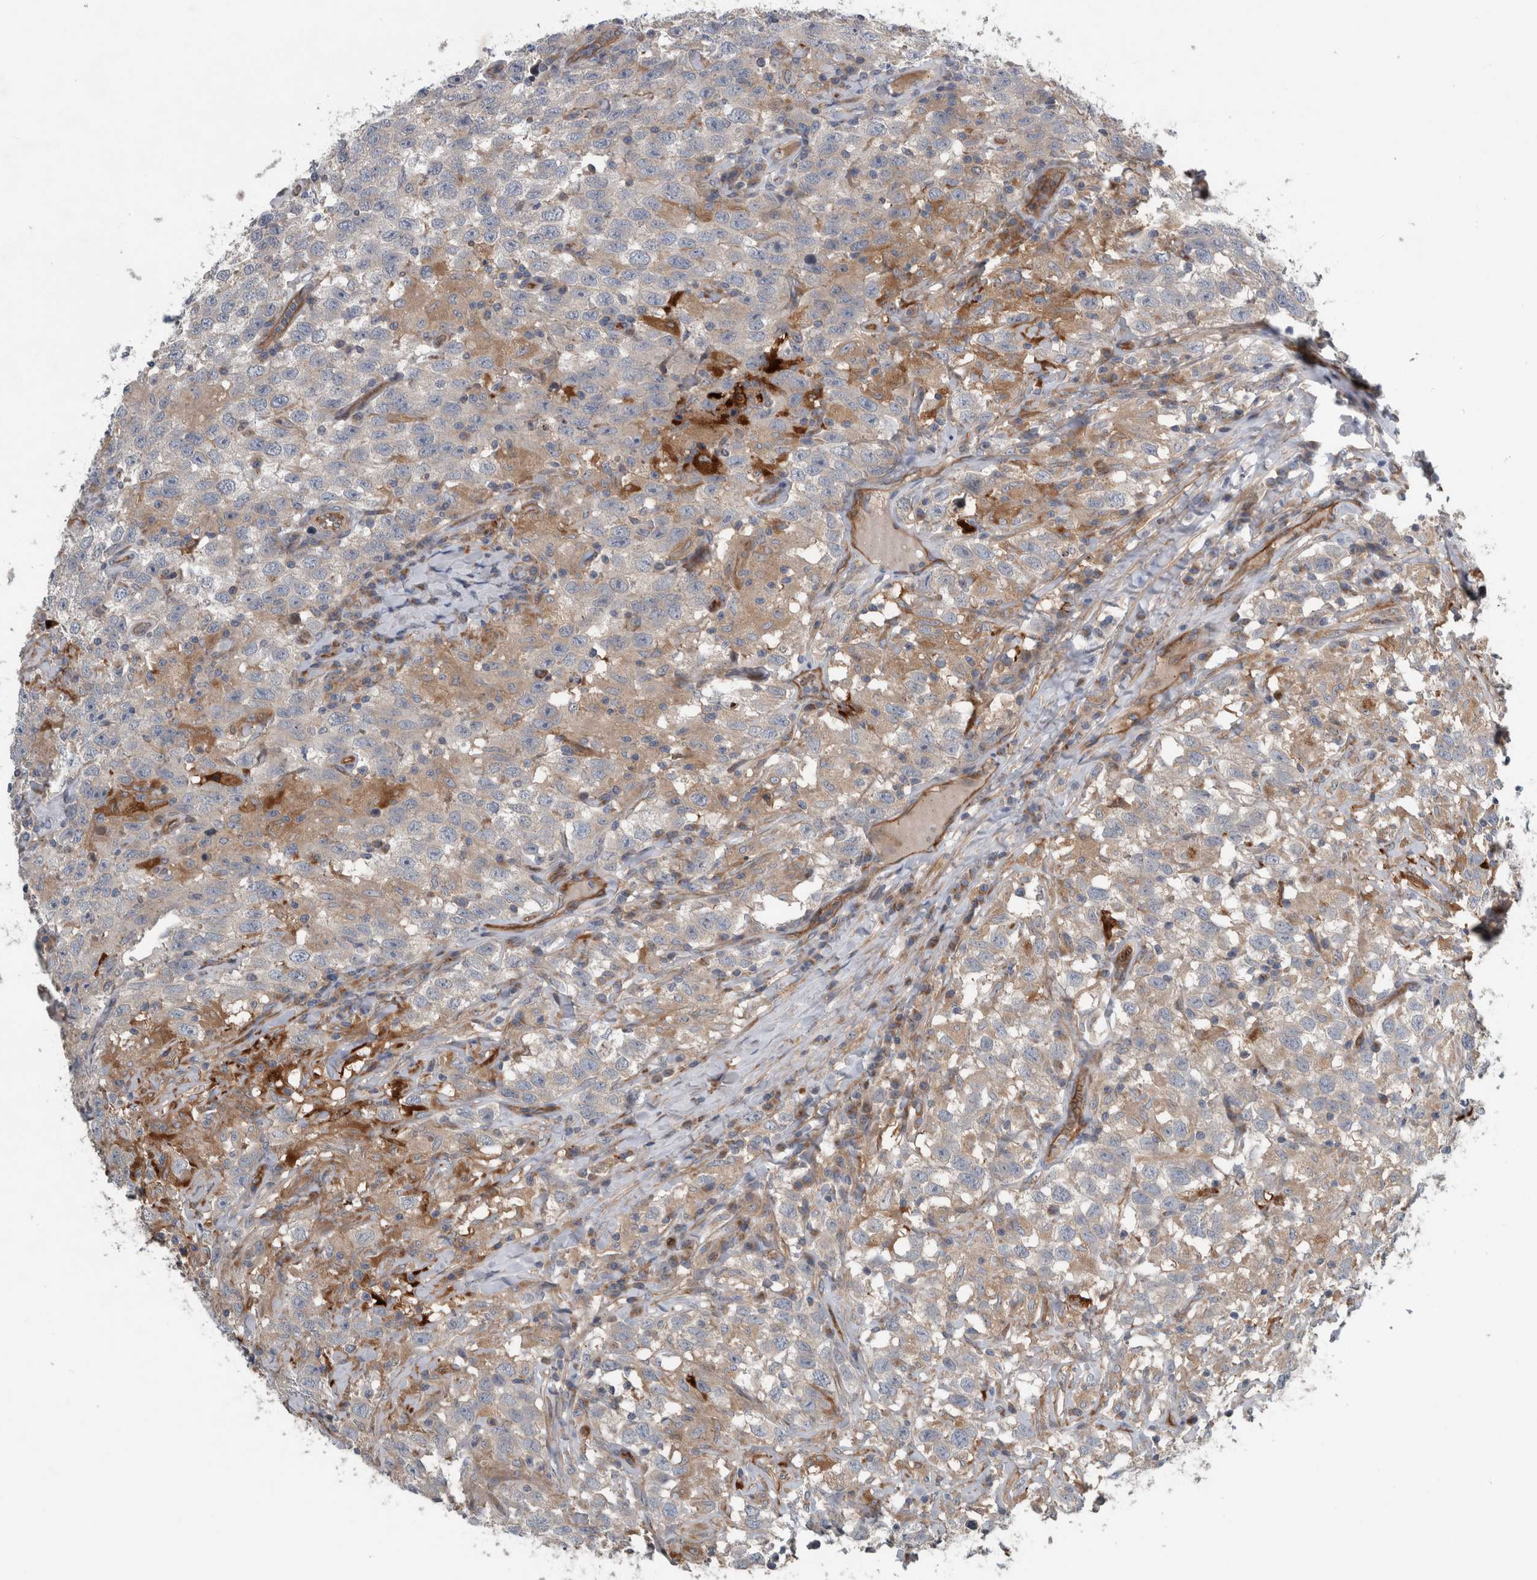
{"staining": {"intensity": "moderate", "quantity": "<25%", "location": "cytoplasmic/membranous"}, "tissue": "testis cancer", "cell_type": "Tumor cells", "image_type": "cancer", "snomed": [{"axis": "morphology", "description": "Seminoma, NOS"}, {"axis": "topography", "description": "Testis"}], "caption": "Moderate cytoplasmic/membranous protein positivity is appreciated in about <25% of tumor cells in testis seminoma.", "gene": "GLT8D2", "patient": {"sex": "male", "age": 41}}